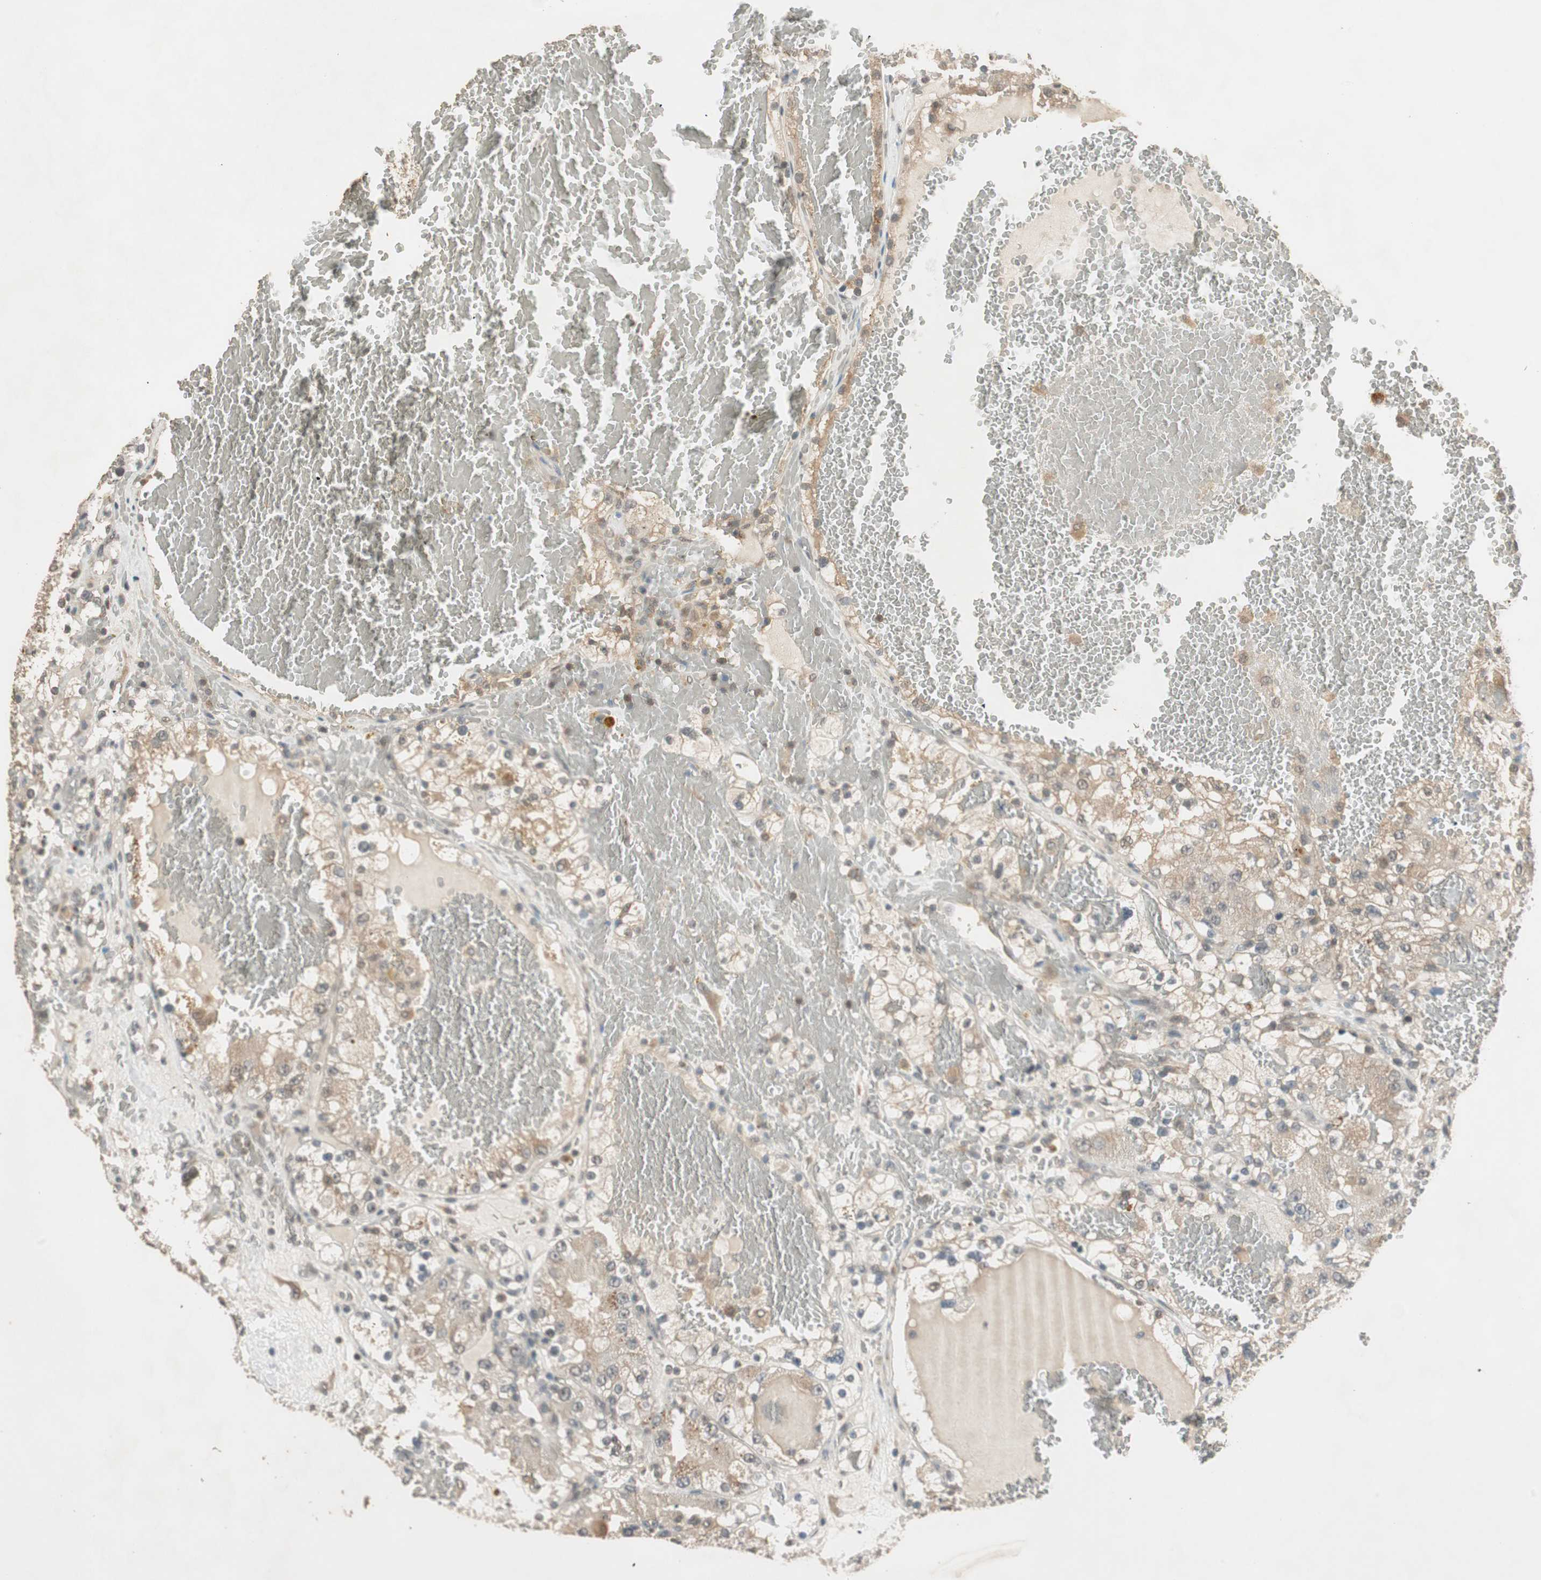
{"staining": {"intensity": "weak", "quantity": "25%-75%", "location": "cytoplasmic/membranous"}, "tissue": "renal cancer", "cell_type": "Tumor cells", "image_type": "cancer", "snomed": [{"axis": "morphology", "description": "Normal tissue, NOS"}, {"axis": "morphology", "description": "Adenocarcinoma, NOS"}, {"axis": "topography", "description": "Kidney"}], "caption": "An image of human renal cancer (adenocarcinoma) stained for a protein reveals weak cytoplasmic/membranous brown staining in tumor cells.", "gene": "USP5", "patient": {"sex": "male", "age": 61}}